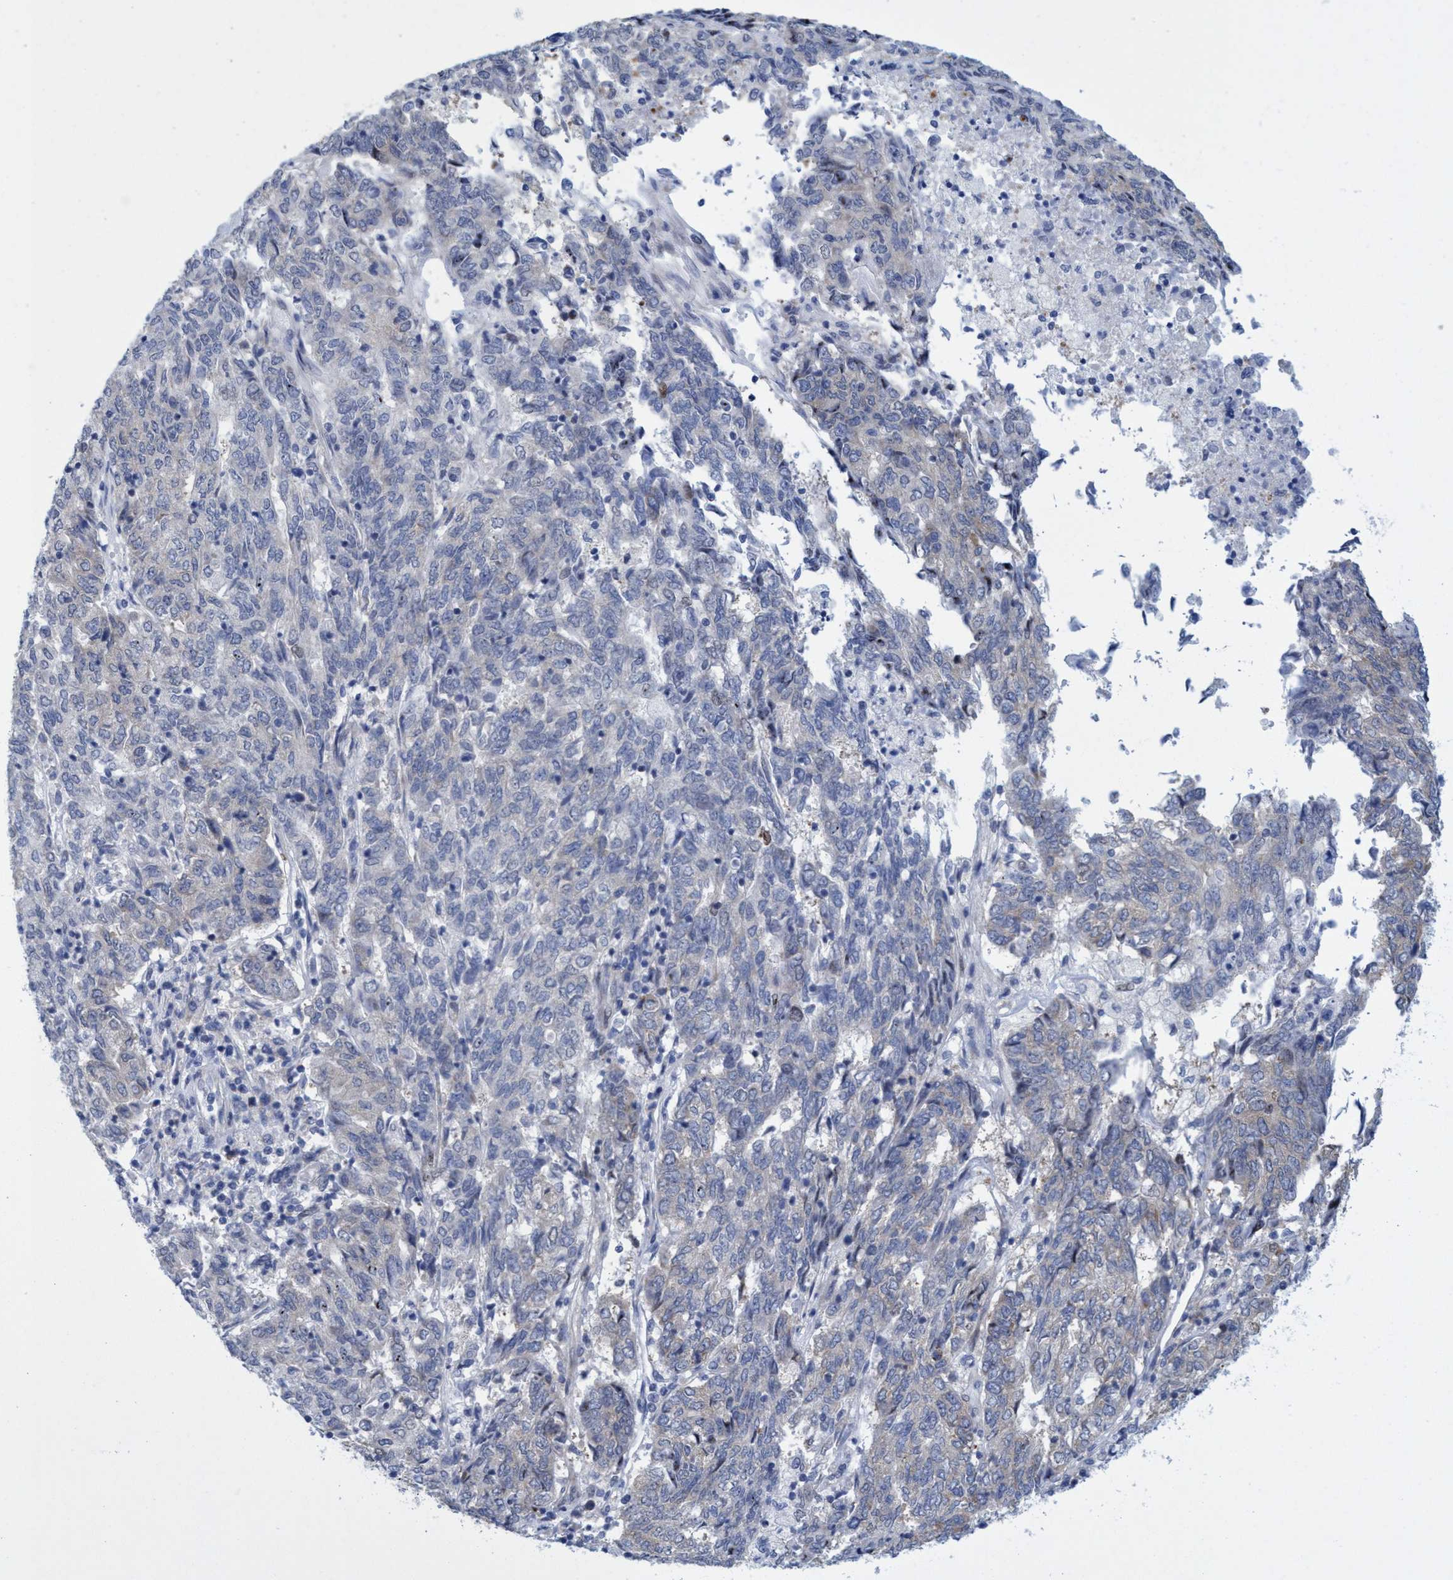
{"staining": {"intensity": "negative", "quantity": "none", "location": "none"}, "tissue": "endometrial cancer", "cell_type": "Tumor cells", "image_type": "cancer", "snomed": [{"axis": "morphology", "description": "Adenocarcinoma, NOS"}, {"axis": "topography", "description": "Endometrium"}], "caption": "Photomicrograph shows no protein positivity in tumor cells of adenocarcinoma (endometrial) tissue.", "gene": "R3HCC1", "patient": {"sex": "female", "age": 80}}